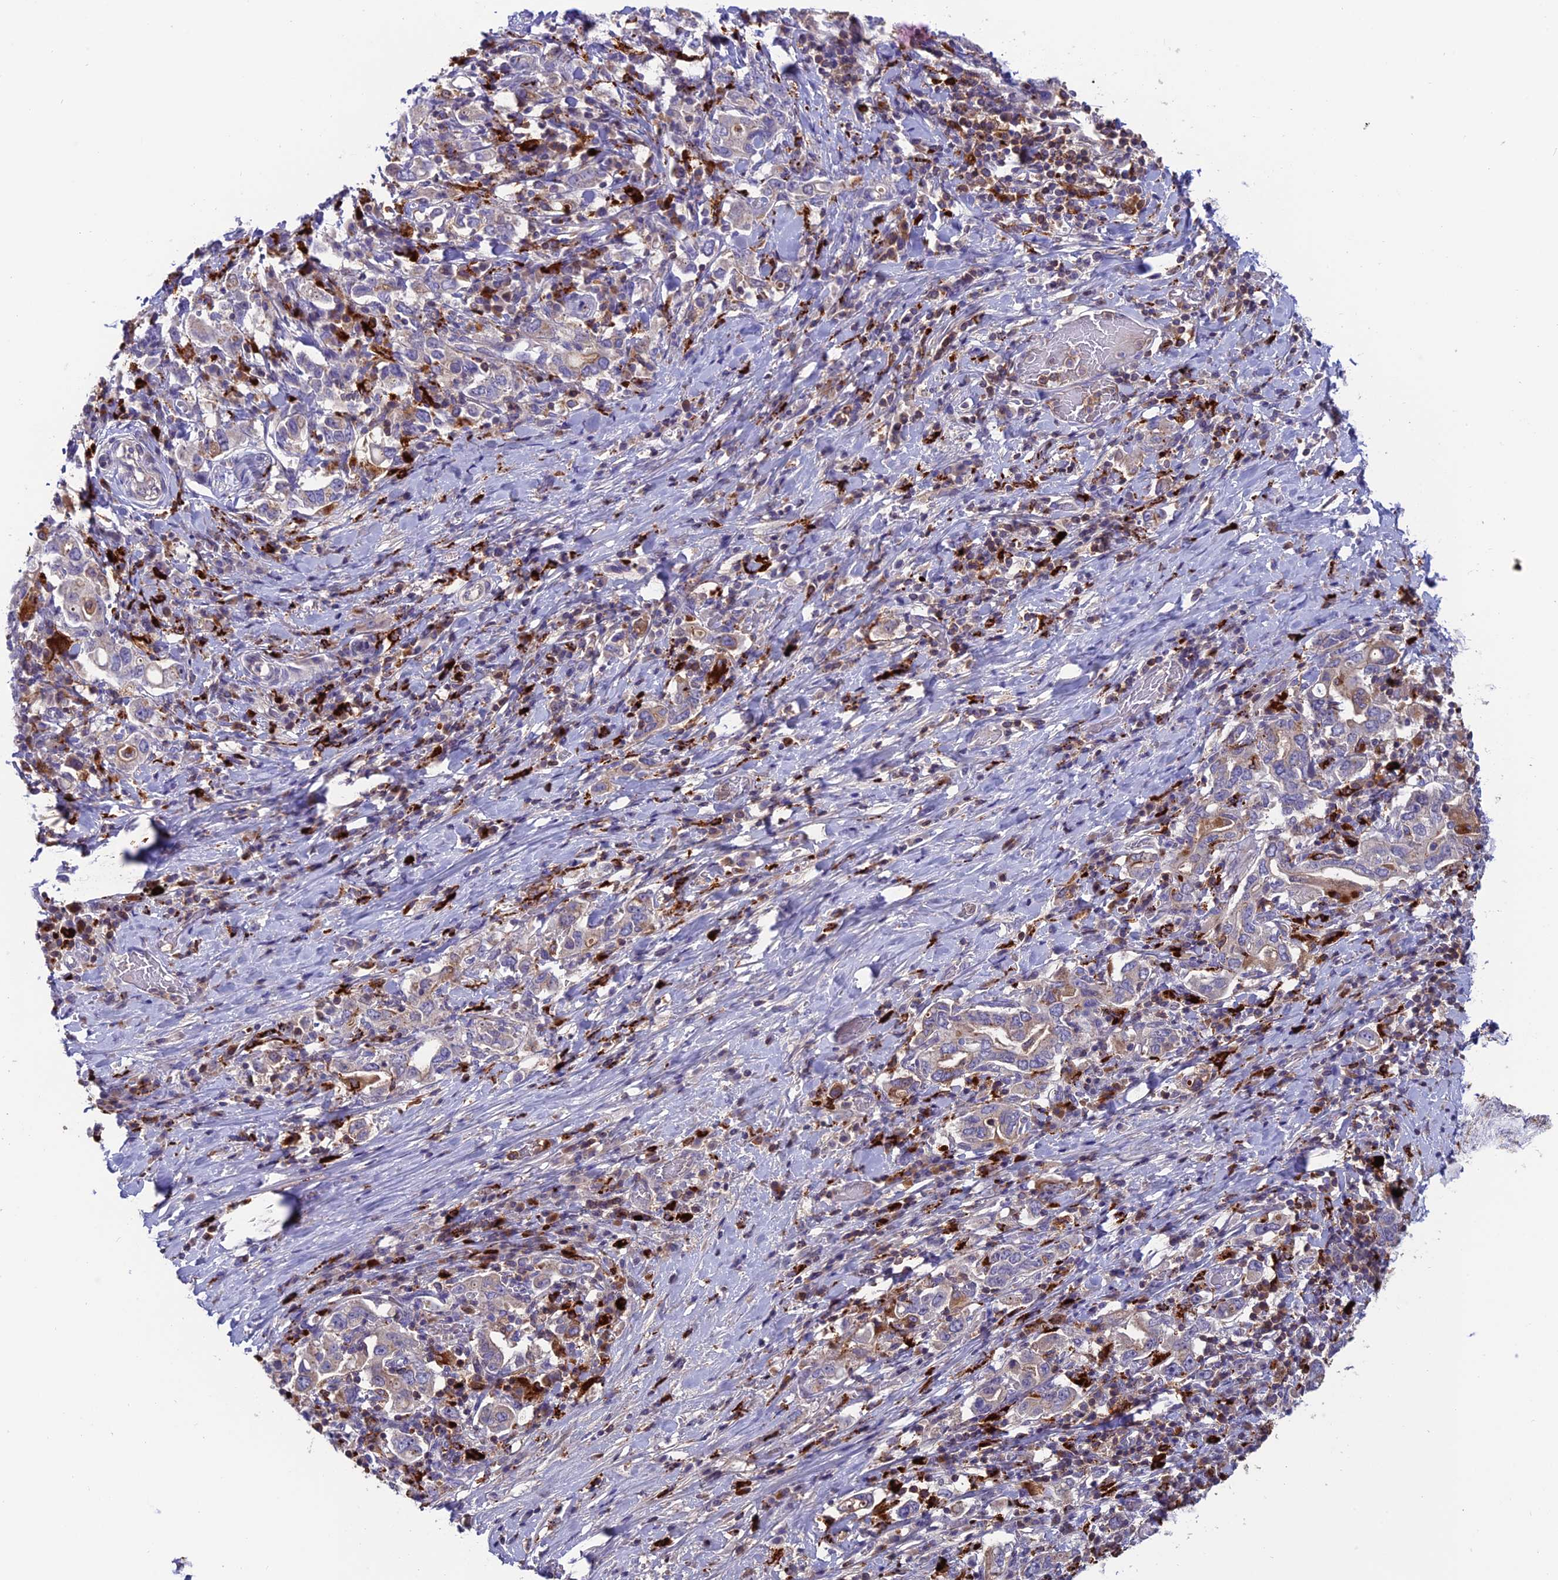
{"staining": {"intensity": "negative", "quantity": "none", "location": "none"}, "tissue": "stomach cancer", "cell_type": "Tumor cells", "image_type": "cancer", "snomed": [{"axis": "morphology", "description": "Adenocarcinoma, NOS"}, {"axis": "topography", "description": "Stomach, upper"}, {"axis": "topography", "description": "Stomach"}], "caption": "Immunohistochemical staining of human stomach cancer demonstrates no significant staining in tumor cells.", "gene": "ARHGEF18", "patient": {"sex": "male", "age": 62}}